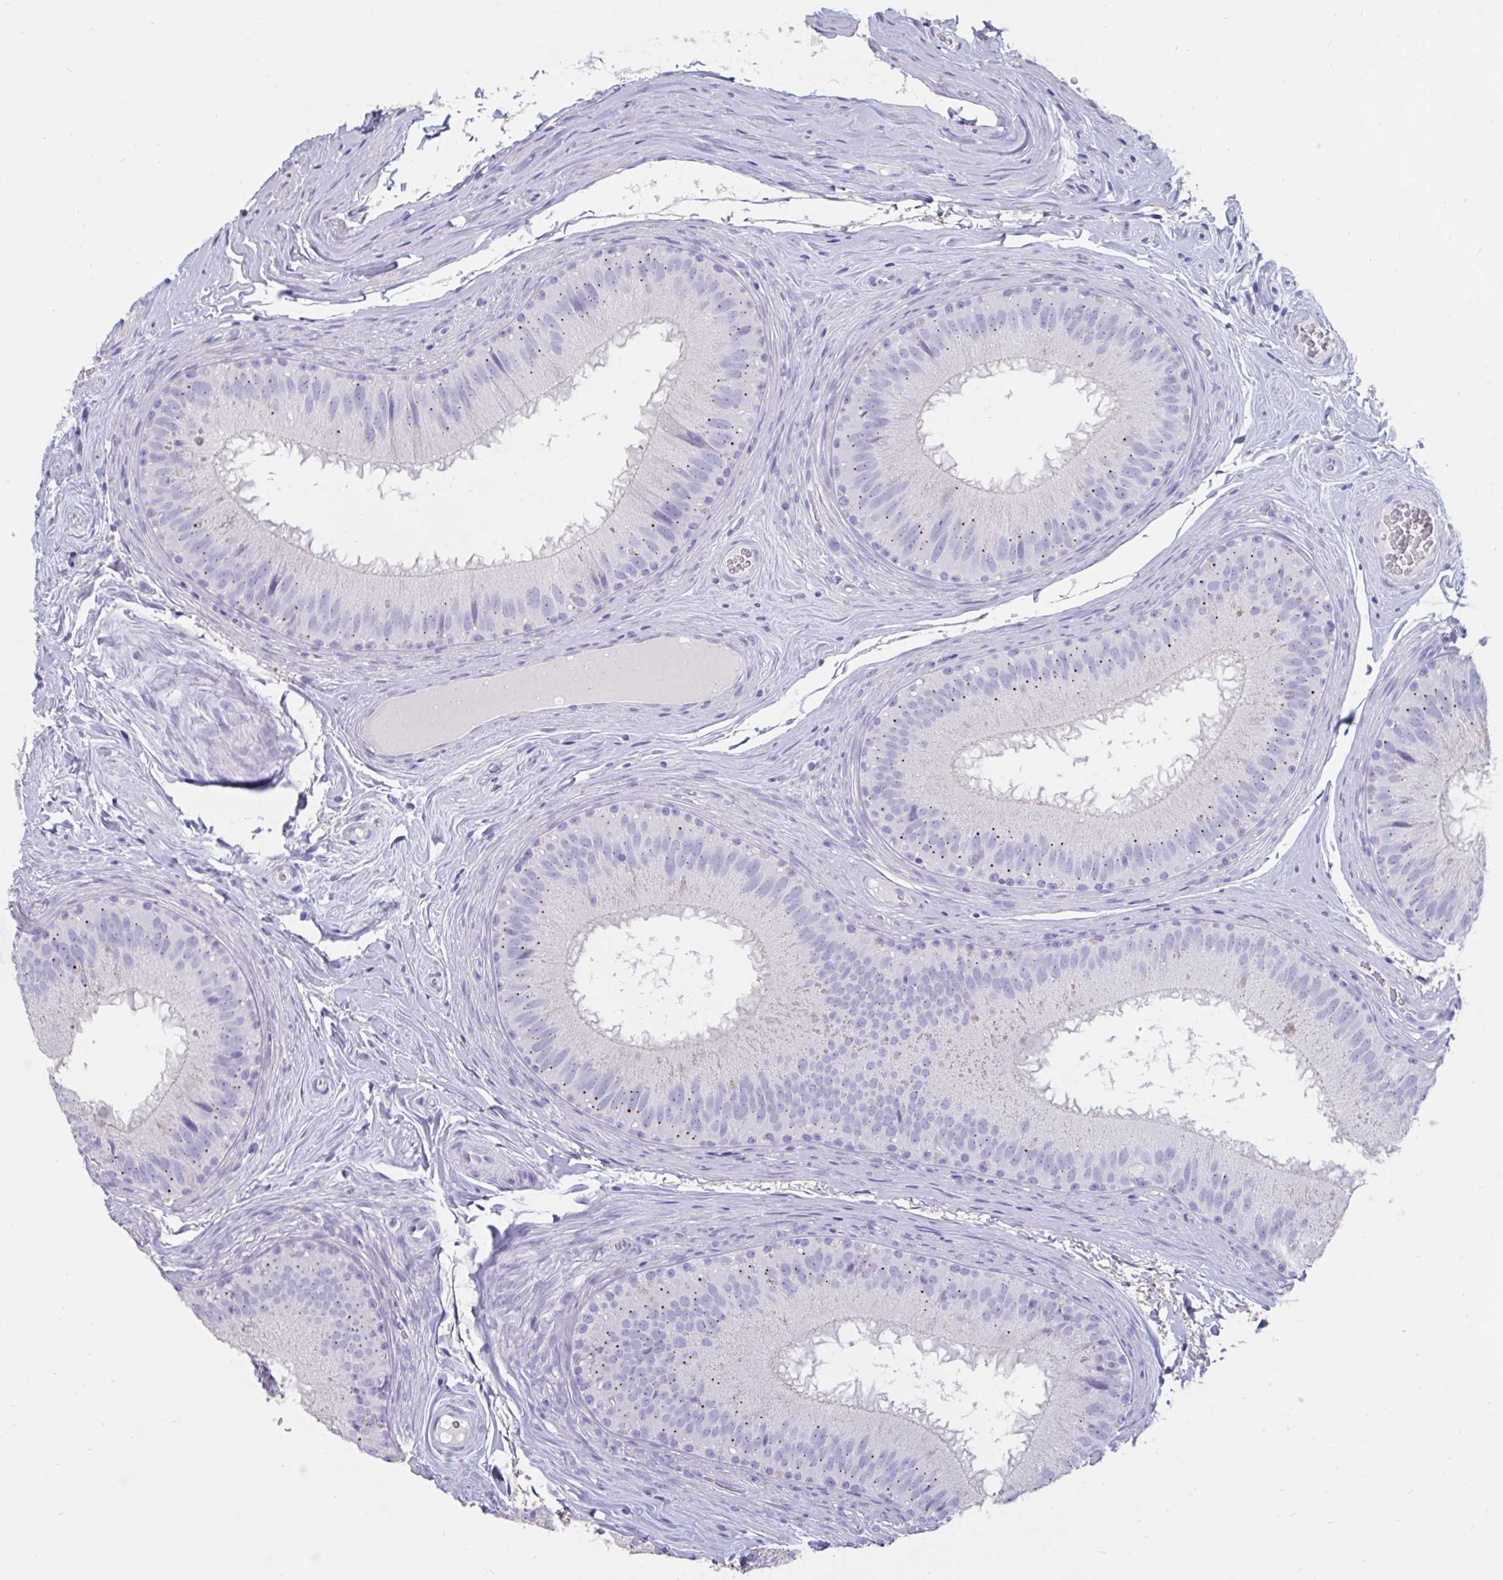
{"staining": {"intensity": "negative", "quantity": "none", "location": "none"}, "tissue": "epididymis", "cell_type": "Glandular cells", "image_type": "normal", "snomed": [{"axis": "morphology", "description": "Normal tissue, NOS"}, {"axis": "topography", "description": "Epididymis"}], "caption": "DAB immunohistochemical staining of unremarkable human epididymis exhibits no significant positivity in glandular cells. The staining was performed using DAB to visualize the protein expression in brown, while the nuclei were stained in blue with hematoxylin (Magnification: 20x).", "gene": "TNNC1", "patient": {"sex": "male", "age": 44}}